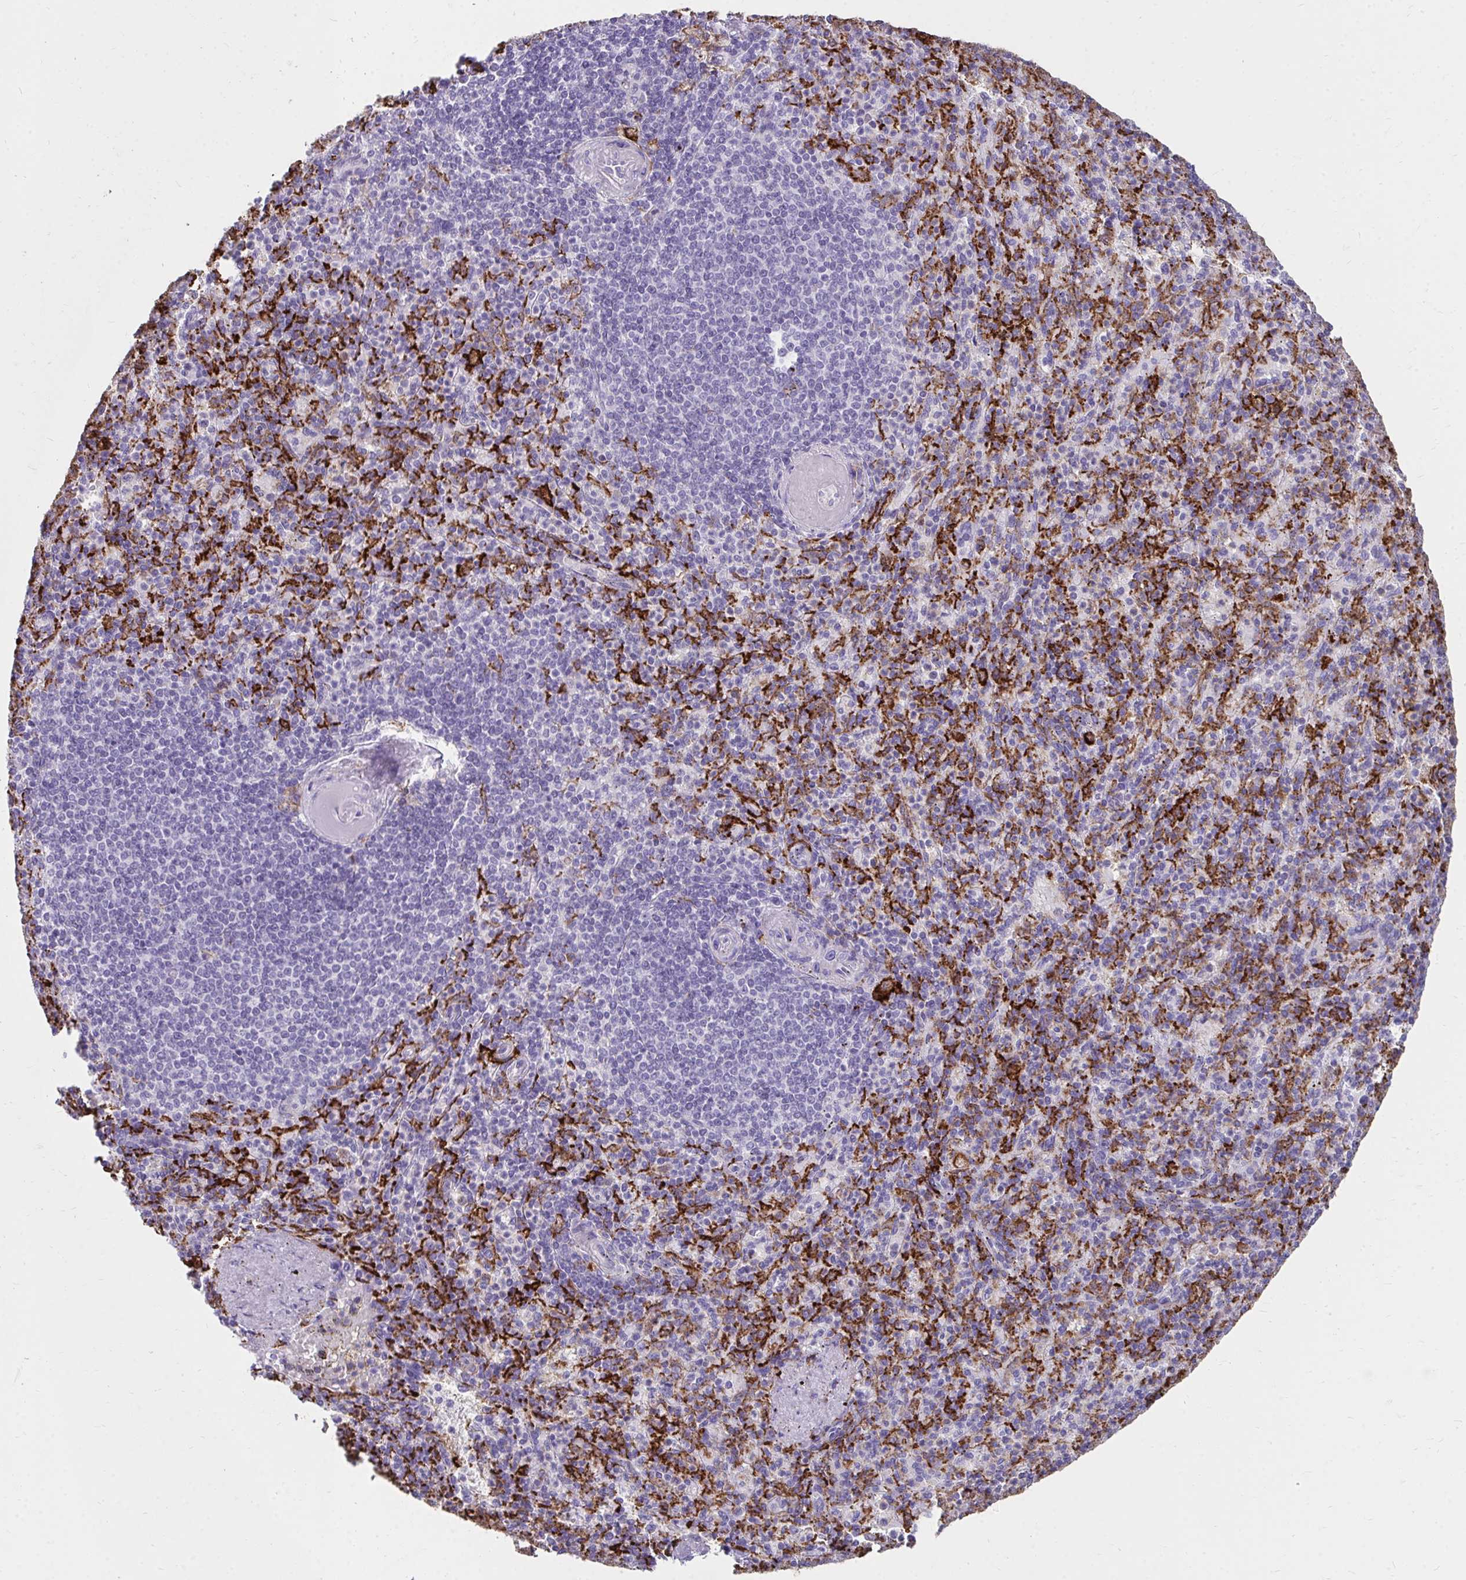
{"staining": {"intensity": "strong", "quantity": "25%-75%", "location": "cytoplasmic/membranous"}, "tissue": "spleen", "cell_type": "Cells in red pulp", "image_type": "normal", "snomed": [{"axis": "morphology", "description": "Normal tissue, NOS"}, {"axis": "topography", "description": "Spleen"}], "caption": "Immunohistochemistry micrograph of benign spleen: spleen stained using immunohistochemistry (IHC) exhibits high levels of strong protein expression localized specifically in the cytoplasmic/membranous of cells in red pulp, appearing as a cytoplasmic/membranous brown color.", "gene": "CD163", "patient": {"sex": "female", "age": 74}}